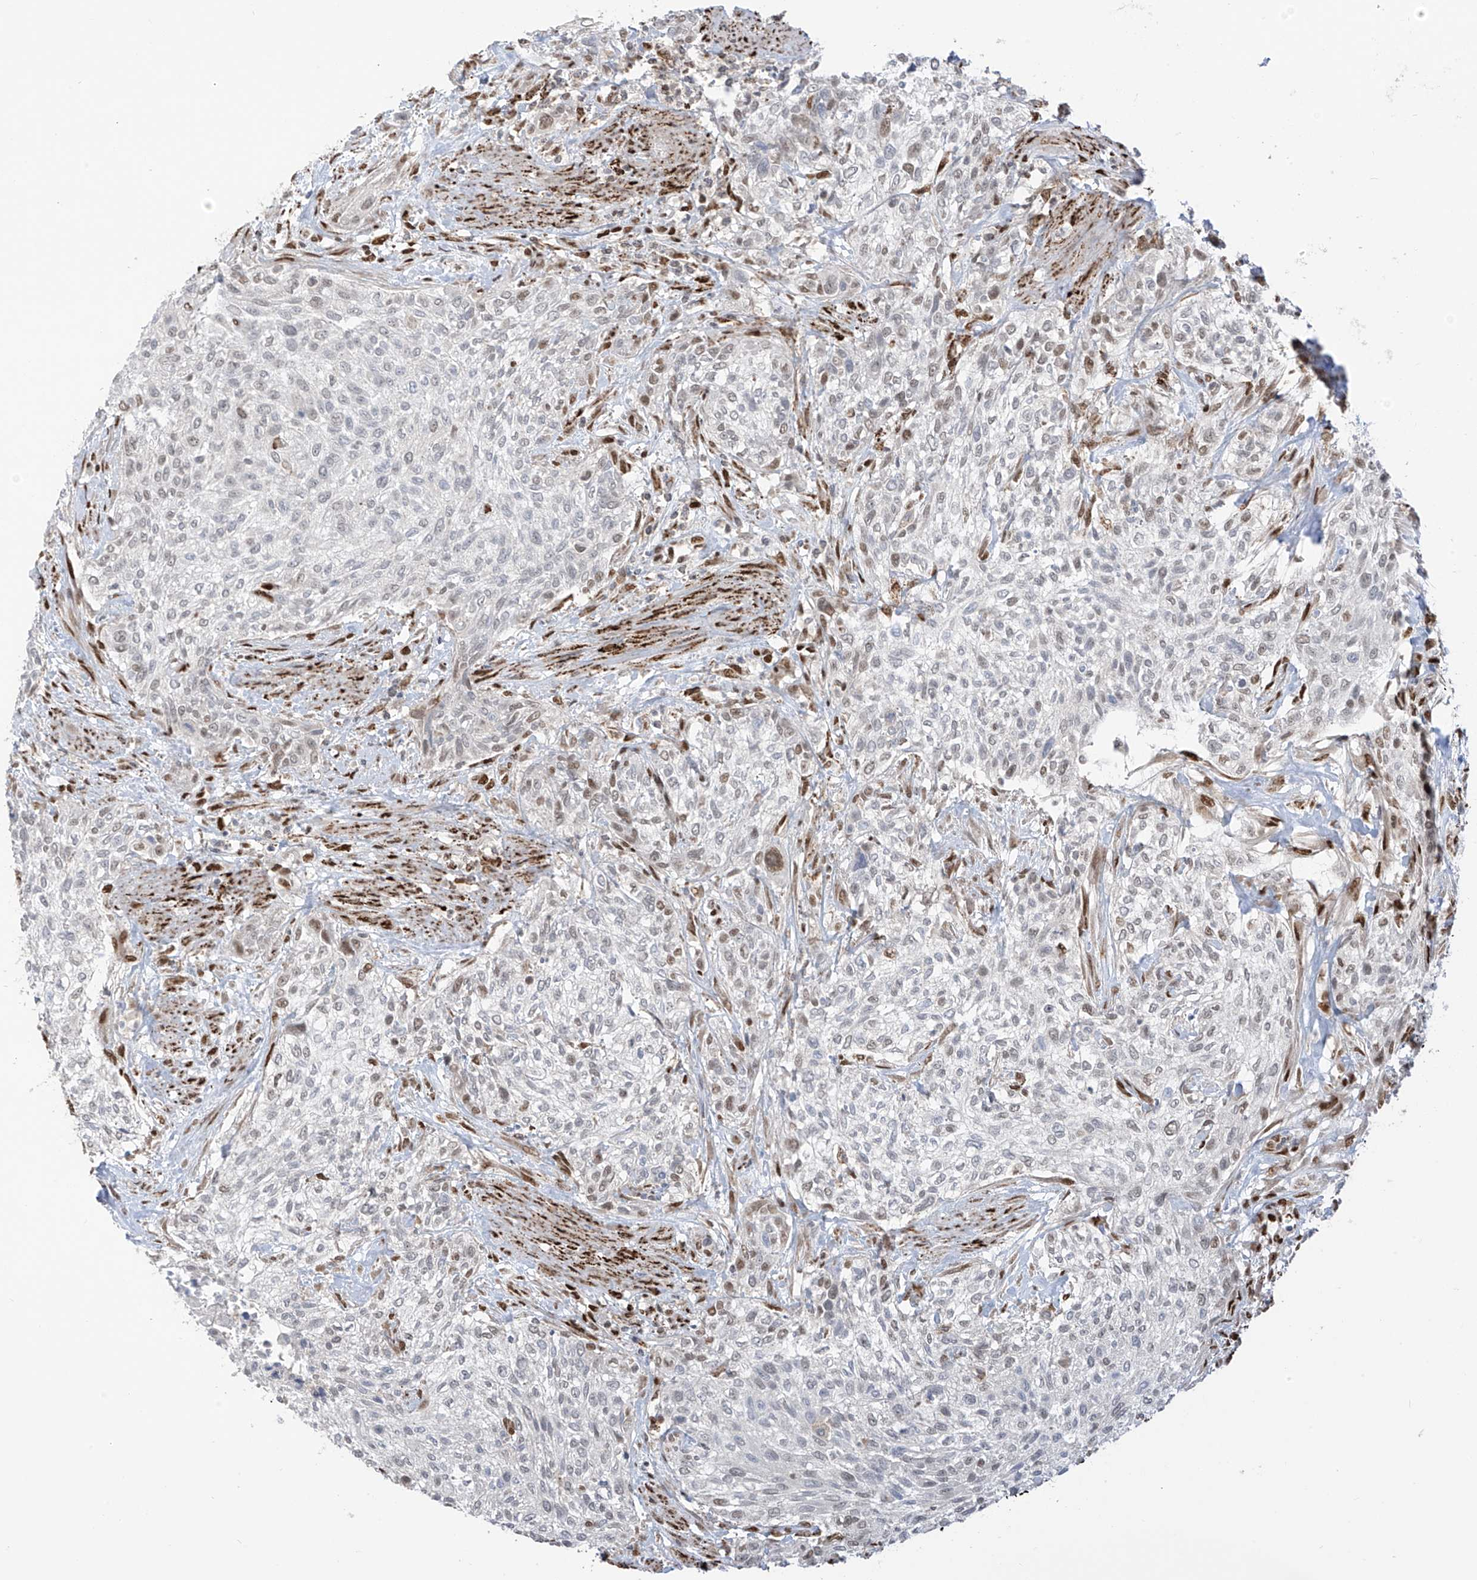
{"staining": {"intensity": "weak", "quantity": "<25%", "location": "nuclear"}, "tissue": "urothelial cancer", "cell_type": "Tumor cells", "image_type": "cancer", "snomed": [{"axis": "morphology", "description": "Urothelial carcinoma, High grade"}, {"axis": "topography", "description": "Urinary bladder"}], "caption": "The immunohistochemistry micrograph has no significant expression in tumor cells of high-grade urothelial carcinoma tissue.", "gene": "PM20D2", "patient": {"sex": "male", "age": 35}}